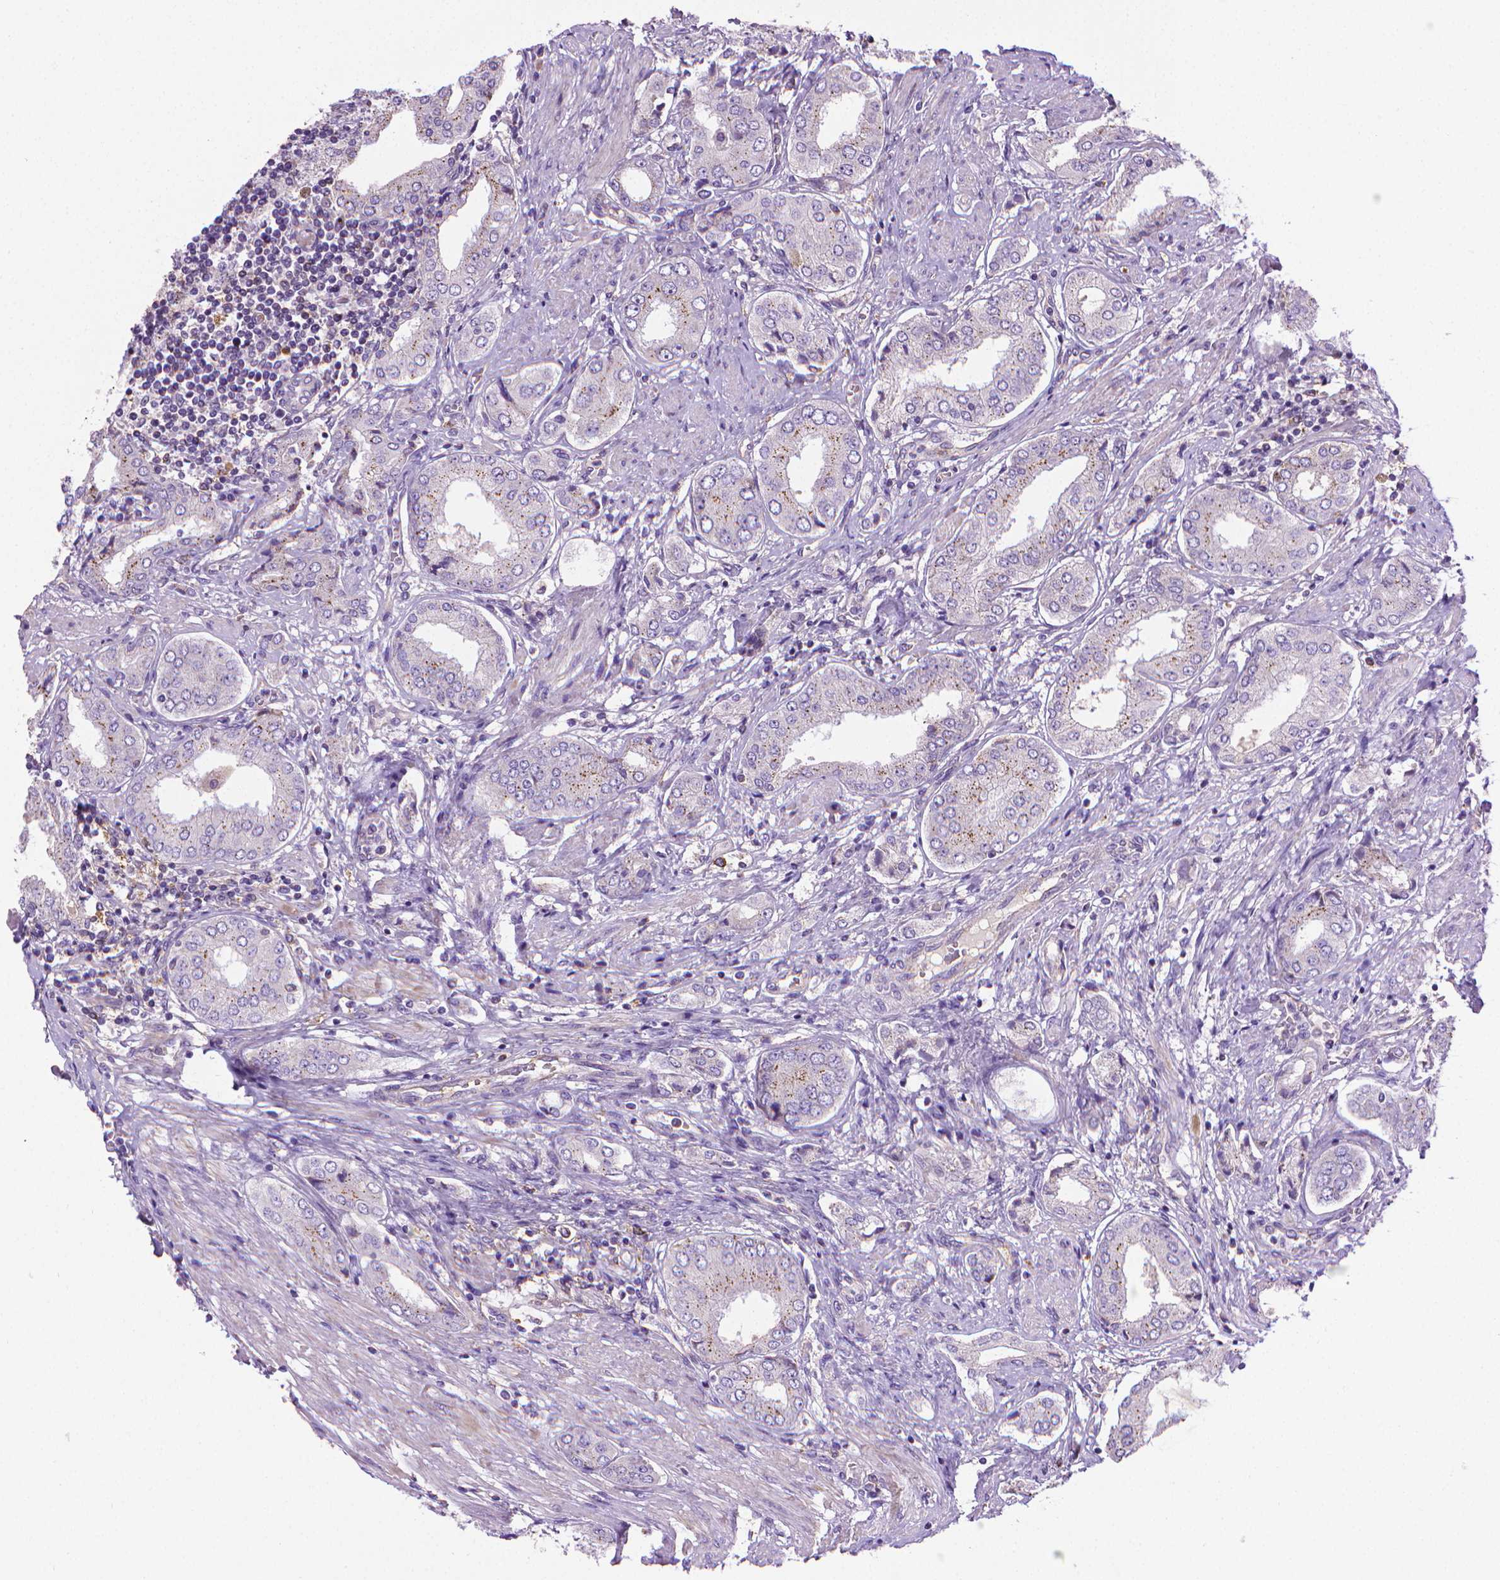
{"staining": {"intensity": "weak", "quantity": "<25%", "location": "cytoplasmic/membranous"}, "tissue": "prostate cancer", "cell_type": "Tumor cells", "image_type": "cancer", "snomed": [{"axis": "morphology", "description": "Adenocarcinoma, NOS"}, {"axis": "topography", "description": "Prostate"}], "caption": "The micrograph displays no significant staining in tumor cells of prostate cancer (adenocarcinoma).", "gene": "SLC51B", "patient": {"sex": "male", "age": 63}}